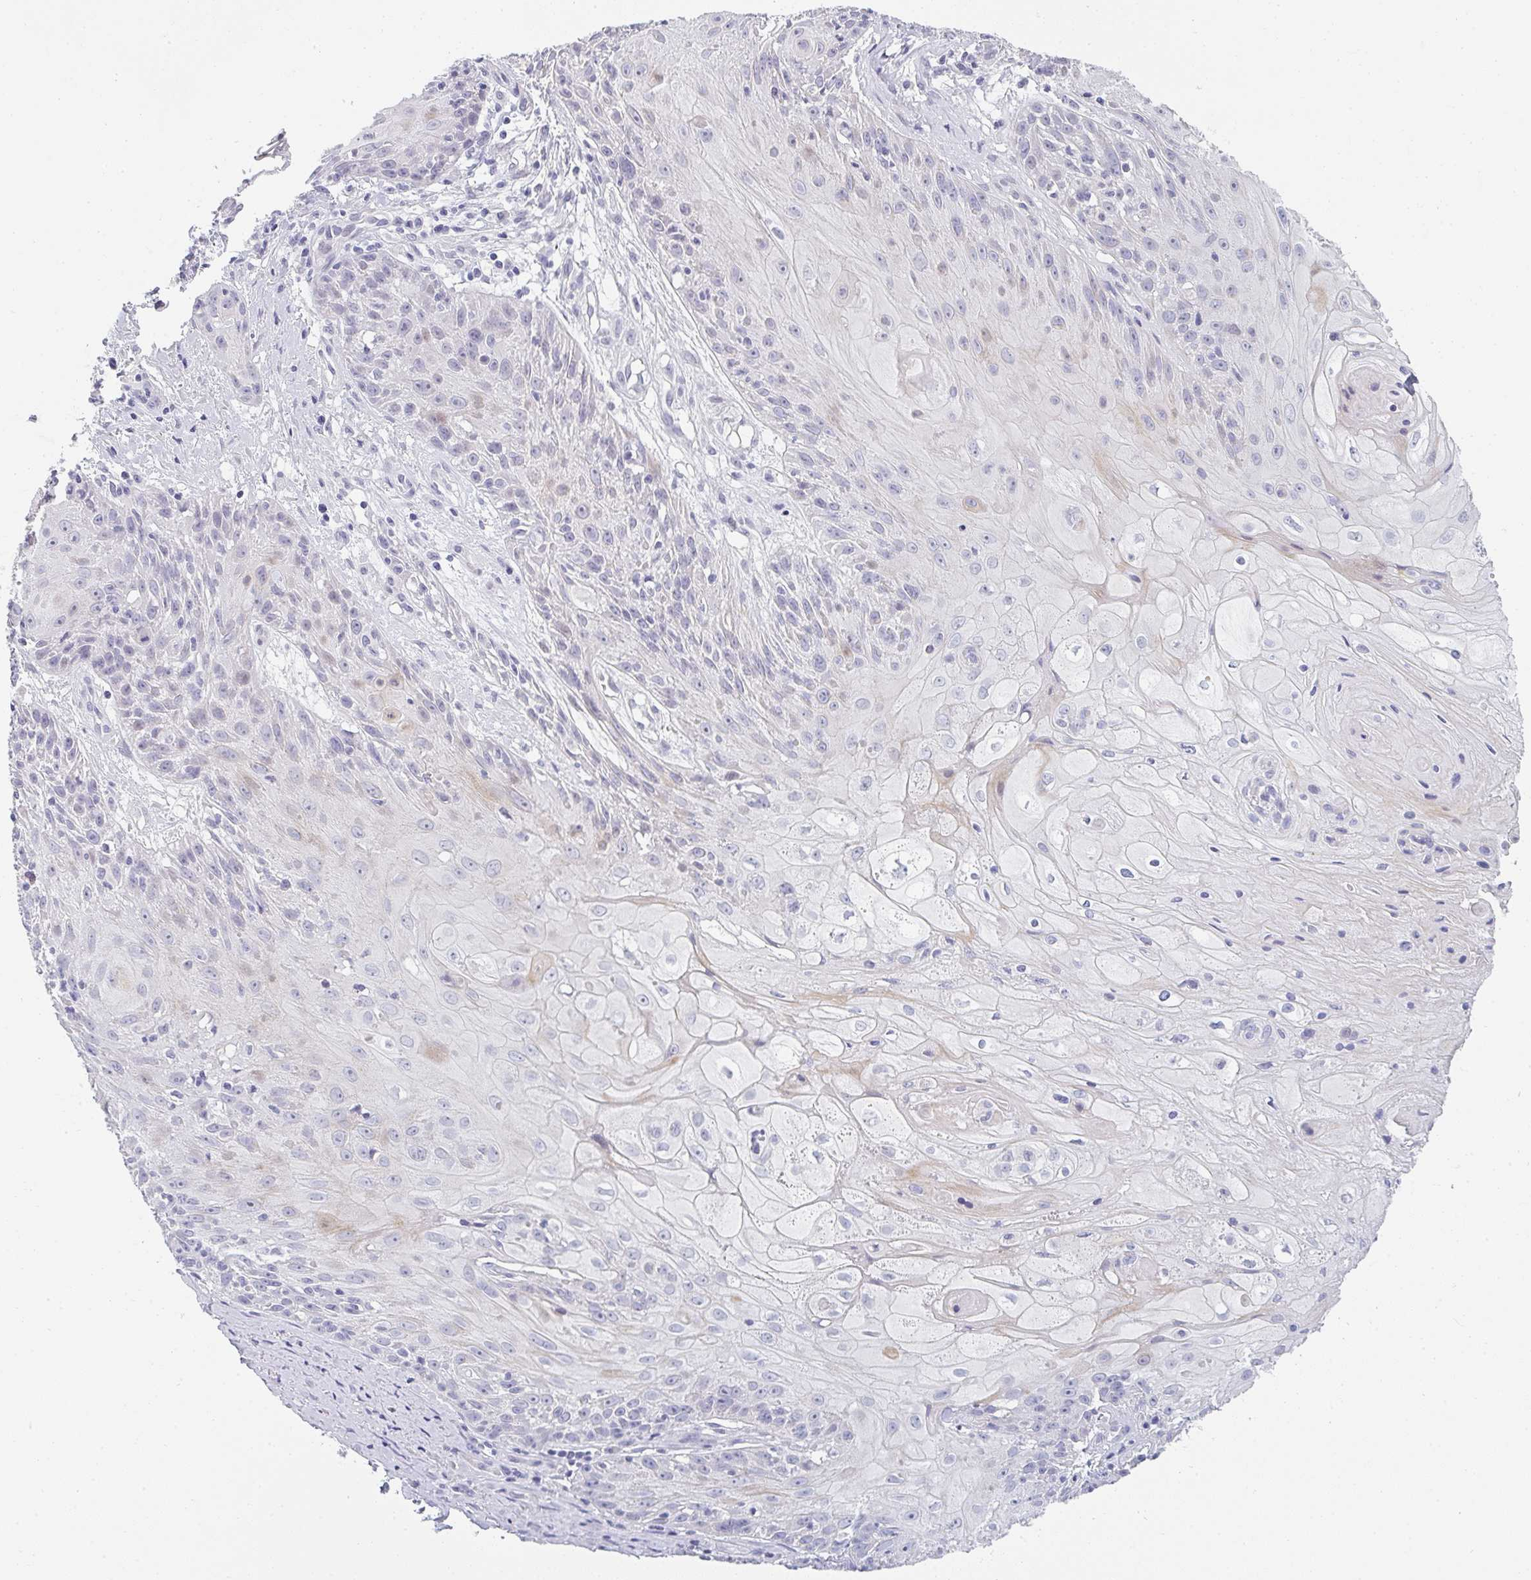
{"staining": {"intensity": "weak", "quantity": "<25%", "location": "cytoplasmic/membranous"}, "tissue": "skin cancer", "cell_type": "Tumor cells", "image_type": "cancer", "snomed": [{"axis": "morphology", "description": "Squamous cell carcinoma, NOS"}, {"axis": "topography", "description": "Skin"}, {"axis": "topography", "description": "Vulva"}], "caption": "The micrograph exhibits no significant expression in tumor cells of squamous cell carcinoma (skin). The staining was performed using DAB to visualize the protein expression in brown, while the nuclei were stained in blue with hematoxylin (Magnification: 20x).", "gene": "NEU2", "patient": {"sex": "female", "age": 76}}